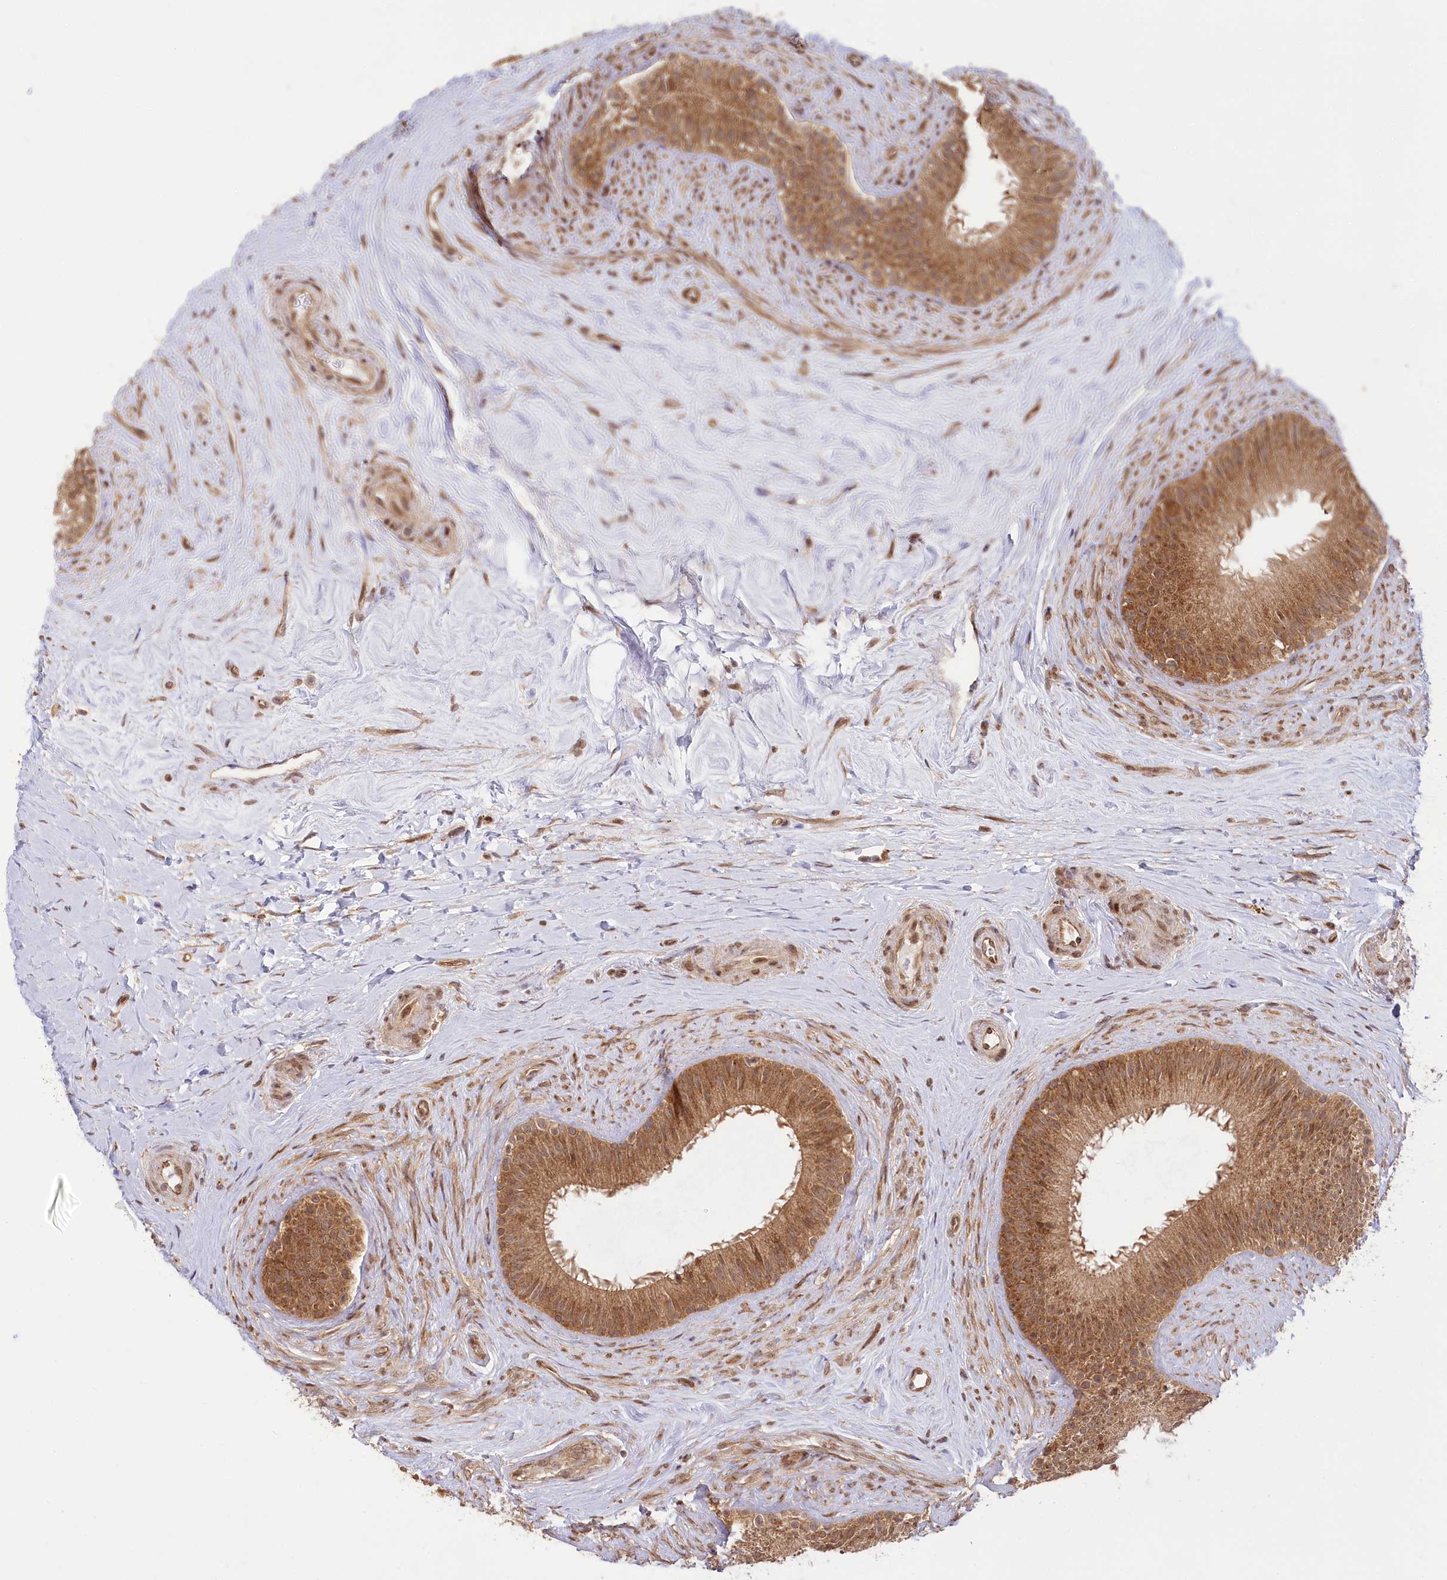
{"staining": {"intensity": "moderate", "quantity": ">75%", "location": "cytoplasmic/membranous"}, "tissue": "epididymis", "cell_type": "Glandular cells", "image_type": "normal", "snomed": [{"axis": "morphology", "description": "Normal tissue, NOS"}, {"axis": "topography", "description": "Epididymis"}], "caption": "The photomicrograph exhibits staining of benign epididymis, revealing moderate cytoplasmic/membranous protein expression (brown color) within glandular cells. The staining was performed using DAB (3,3'-diaminobenzidine) to visualize the protein expression in brown, while the nuclei were stained in blue with hematoxylin (Magnification: 20x).", "gene": "CEP70", "patient": {"sex": "male", "age": 84}}